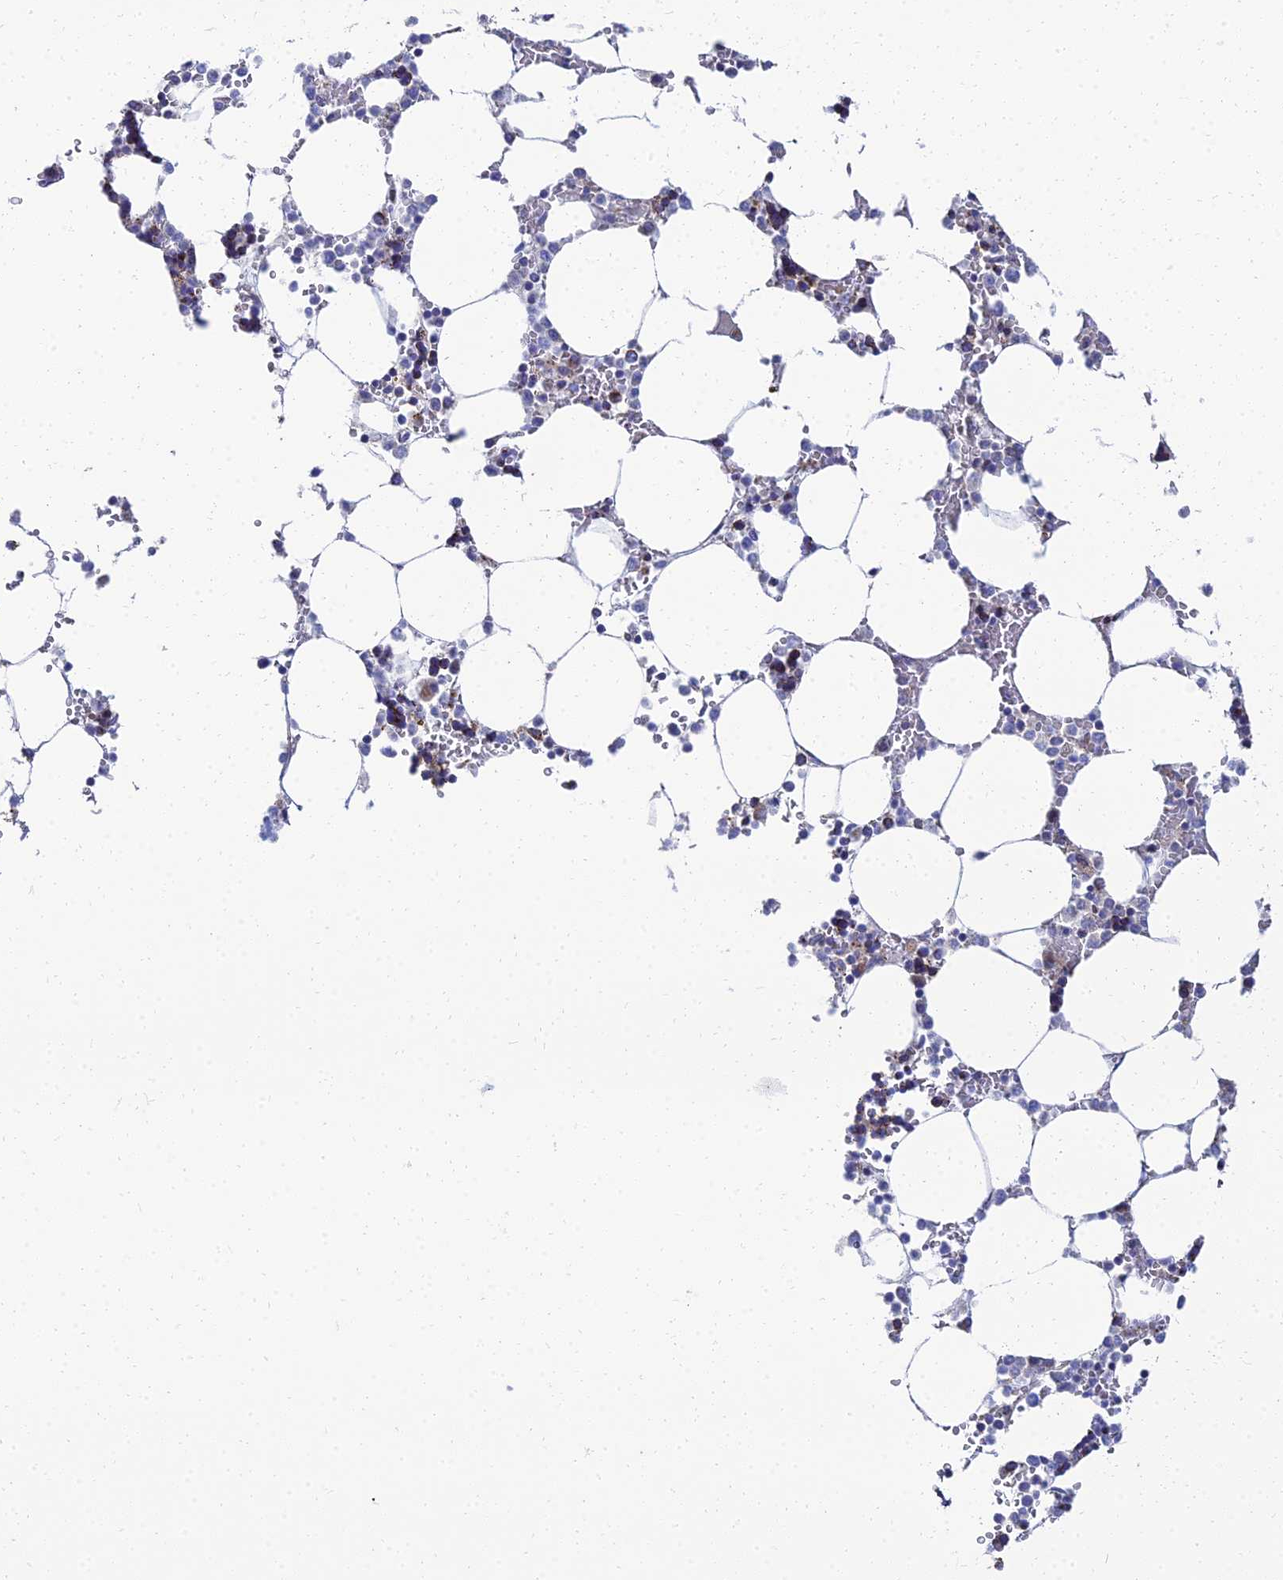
{"staining": {"intensity": "moderate", "quantity": "<25%", "location": "cytoplasmic/membranous"}, "tissue": "bone marrow", "cell_type": "Hematopoietic cells", "image_type": "normal", "snomed": [{"axis": "morphology", "description": "Normal tissue, NOS"}, {"axis": "topography", "description": "Bone marrow"}], "caption": "IHC of normal human bone marrow demonstrates low levels of moderate cytoplasmic/membranous expression in approximately <25% of hematopoietic cells. (DAB IHC with brightfield microscopy, high magnification).", "gene": "NPY", "patient": {"sex": "male", "age": 64}}